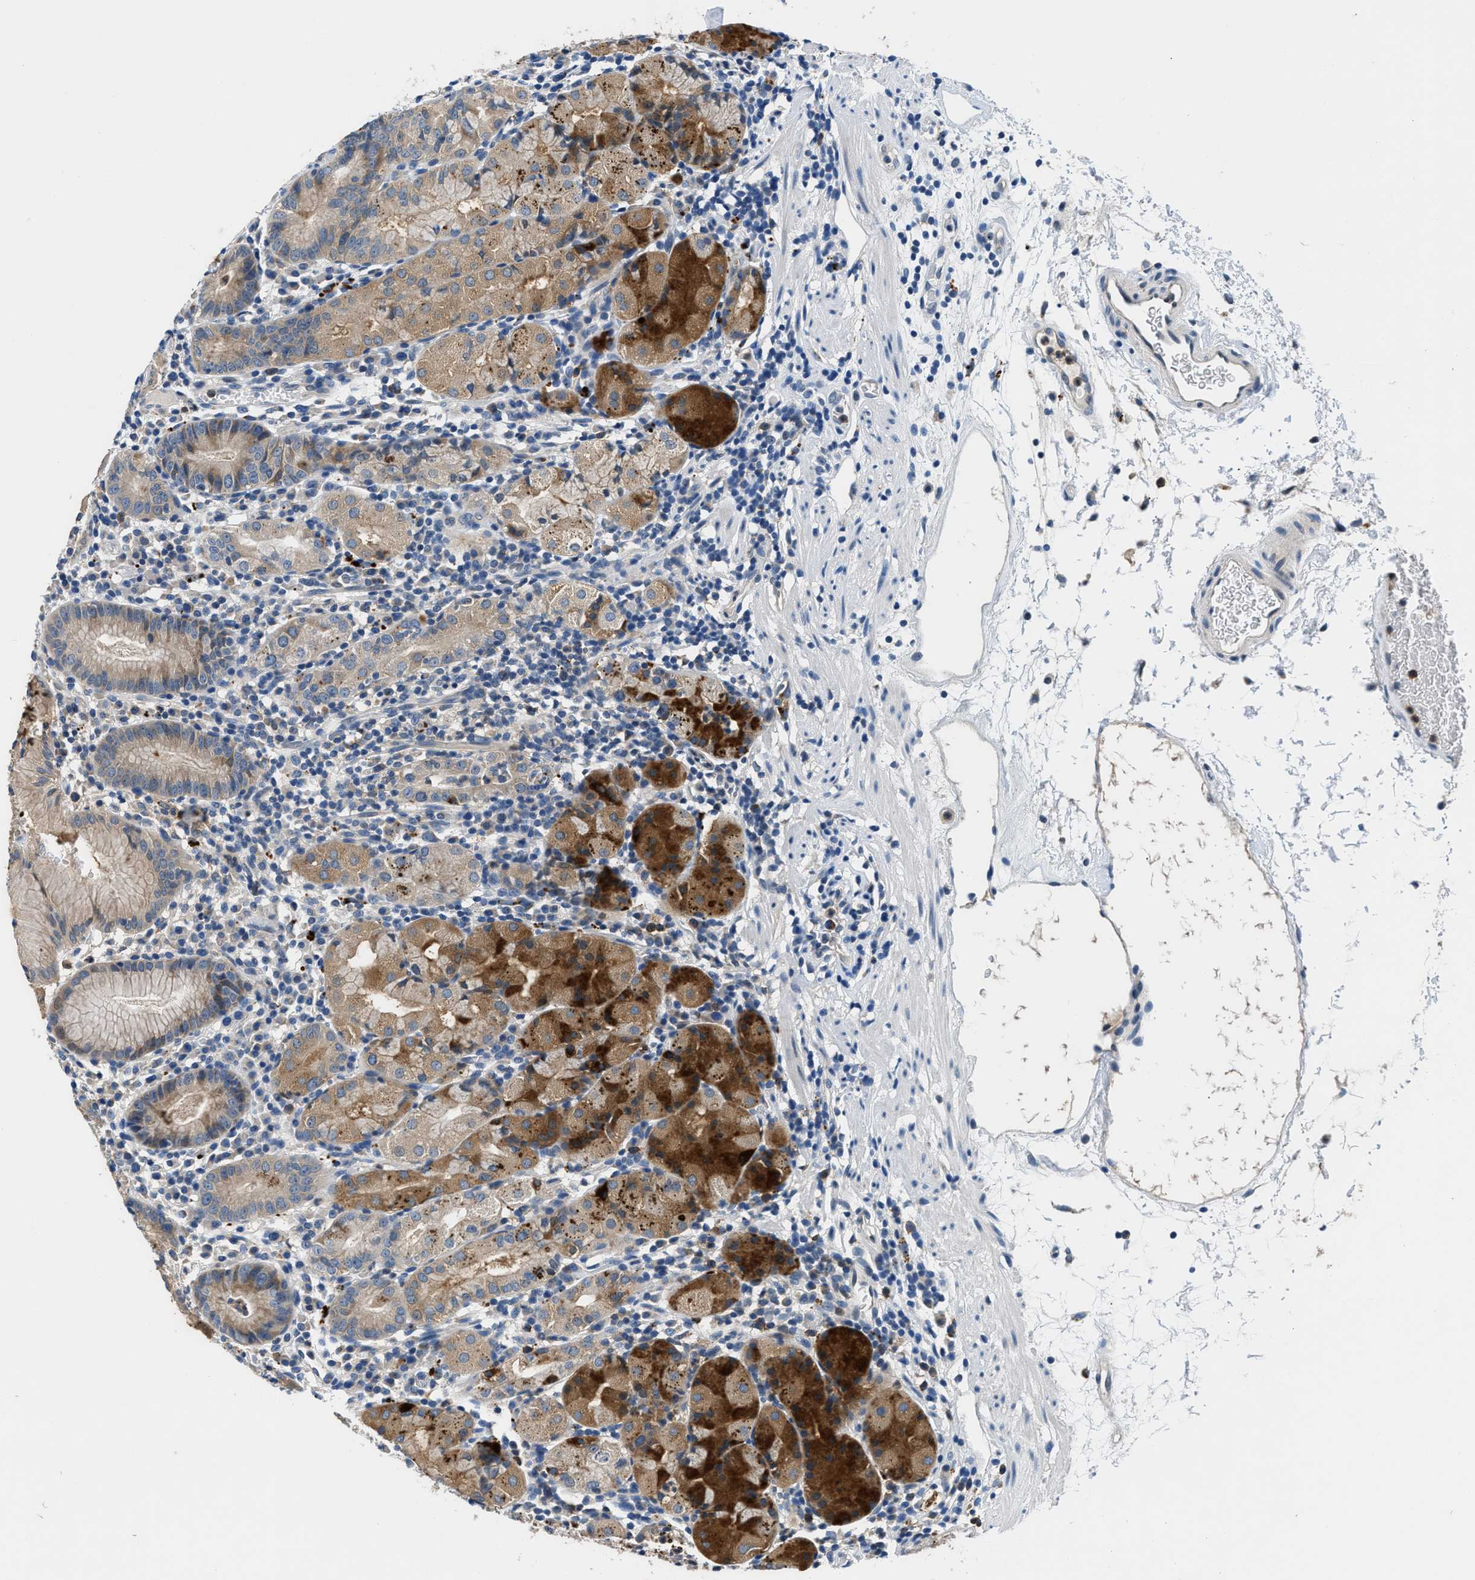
{"staining": {"intensity": "strong", "quantity": "25%-75%", "location": "cytoplasmic/membranous"}, "tissue": "stomach", "cell_type": "Glandular cells", "image_type": "normal", "snomed": [{"axis": "morphology", "description": "Normal tissue, NOS"}, {"axis": "topography", "description": "Stomach"}, {"axis": "topography", "description": "Stomach, lower"}], "caption": "This is a photomicrograph of immunohistochemistry staining of normal stomach, which shows strong positivity in the cytoplasmic/membranous of glandular cells.", "gene": "ADGRE3", "patient": {"sex": "female", "age": 75}}